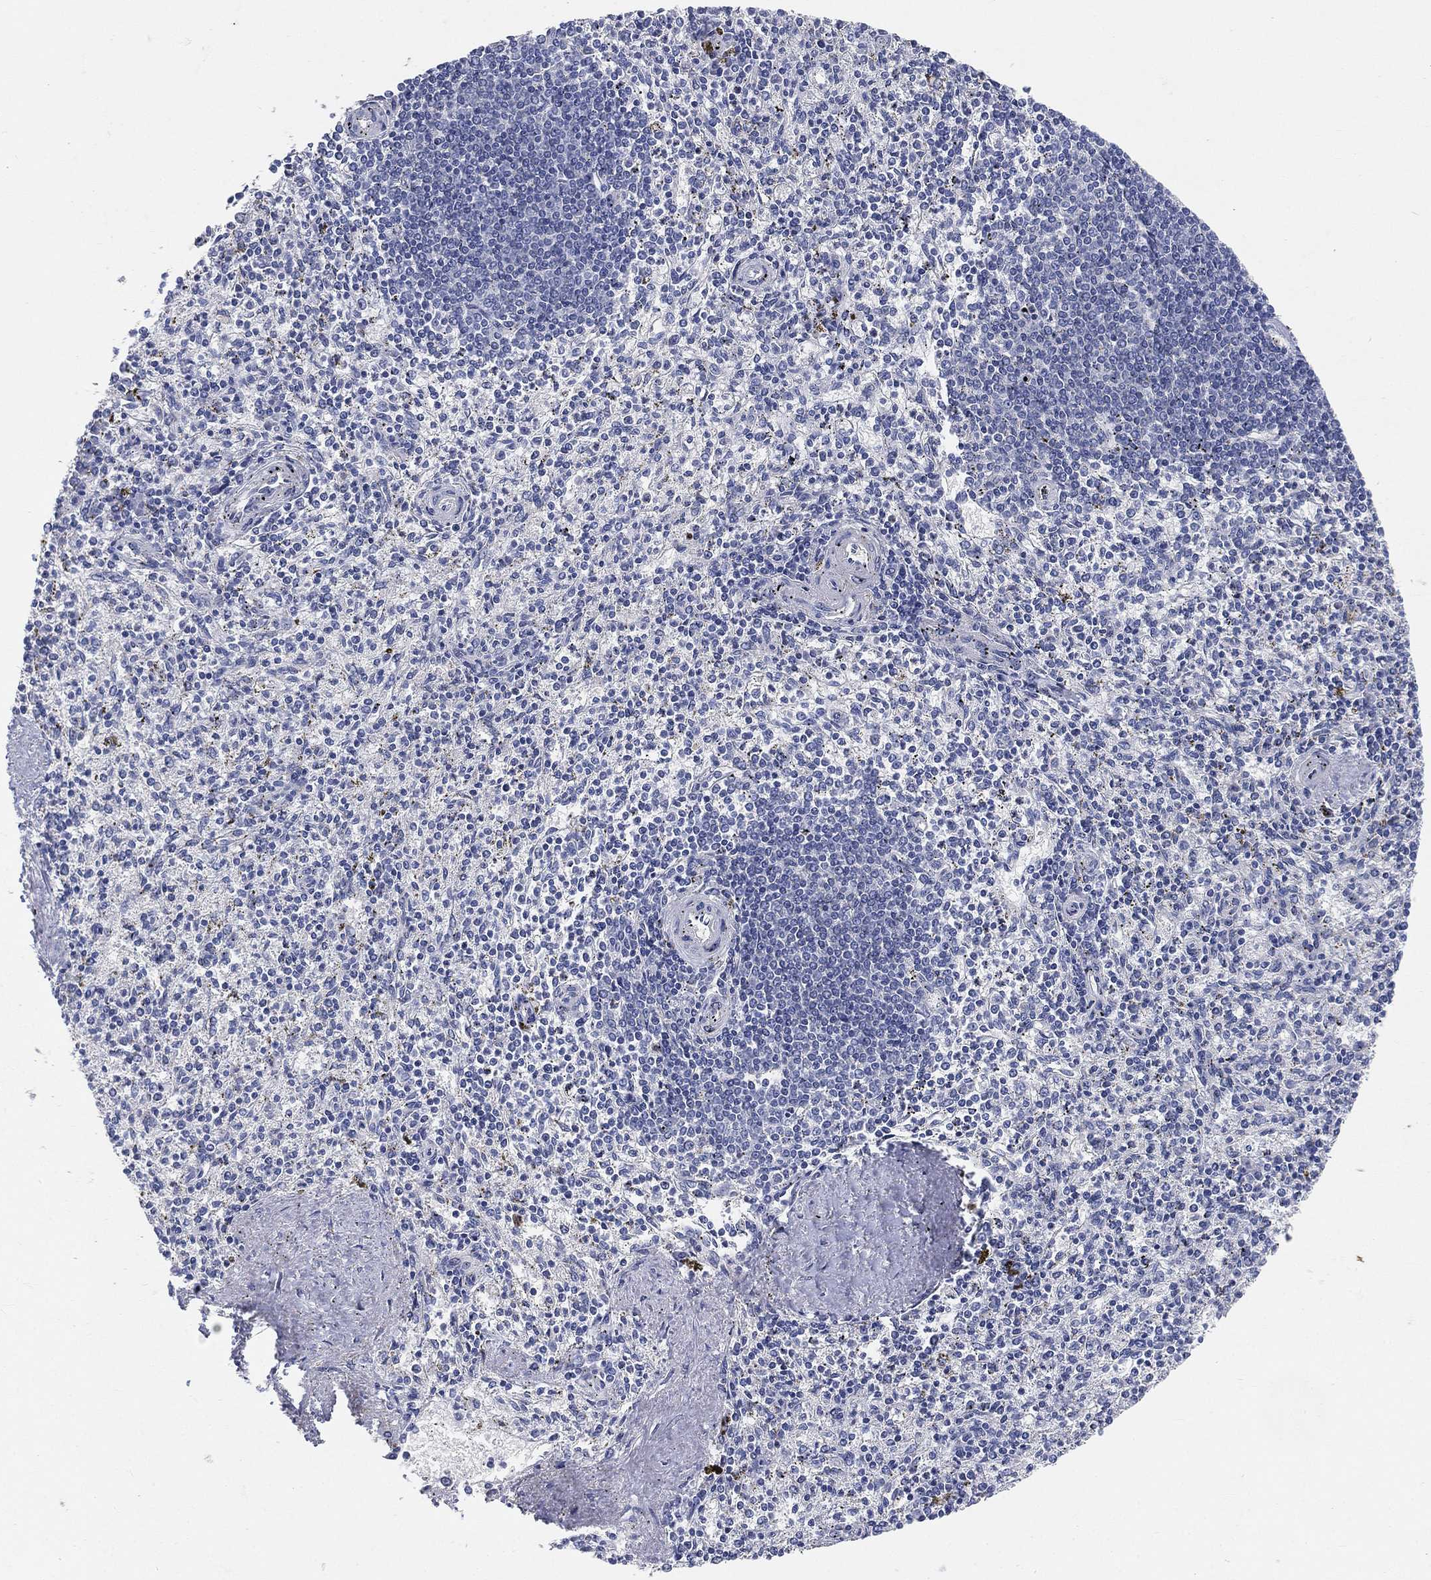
{"staining": {"intensity": "negative", "quantity": "none", "location": "none"}, "tissue": "spleen", "cell_type": "Cells in red pulp", "image_type": "normal", "snomed": [{"axis": "morphology", "description": "Normal tissue, NOS"}, {"axis": "topography", "description": "Spleen"}], "caption": "An immunohistochemistry micrograph of normal spleen is shown. There is no staining in cells in red pulp of spleen.", "gene": "TMEM25", "patient": {"sex": "female", "age": 37}}